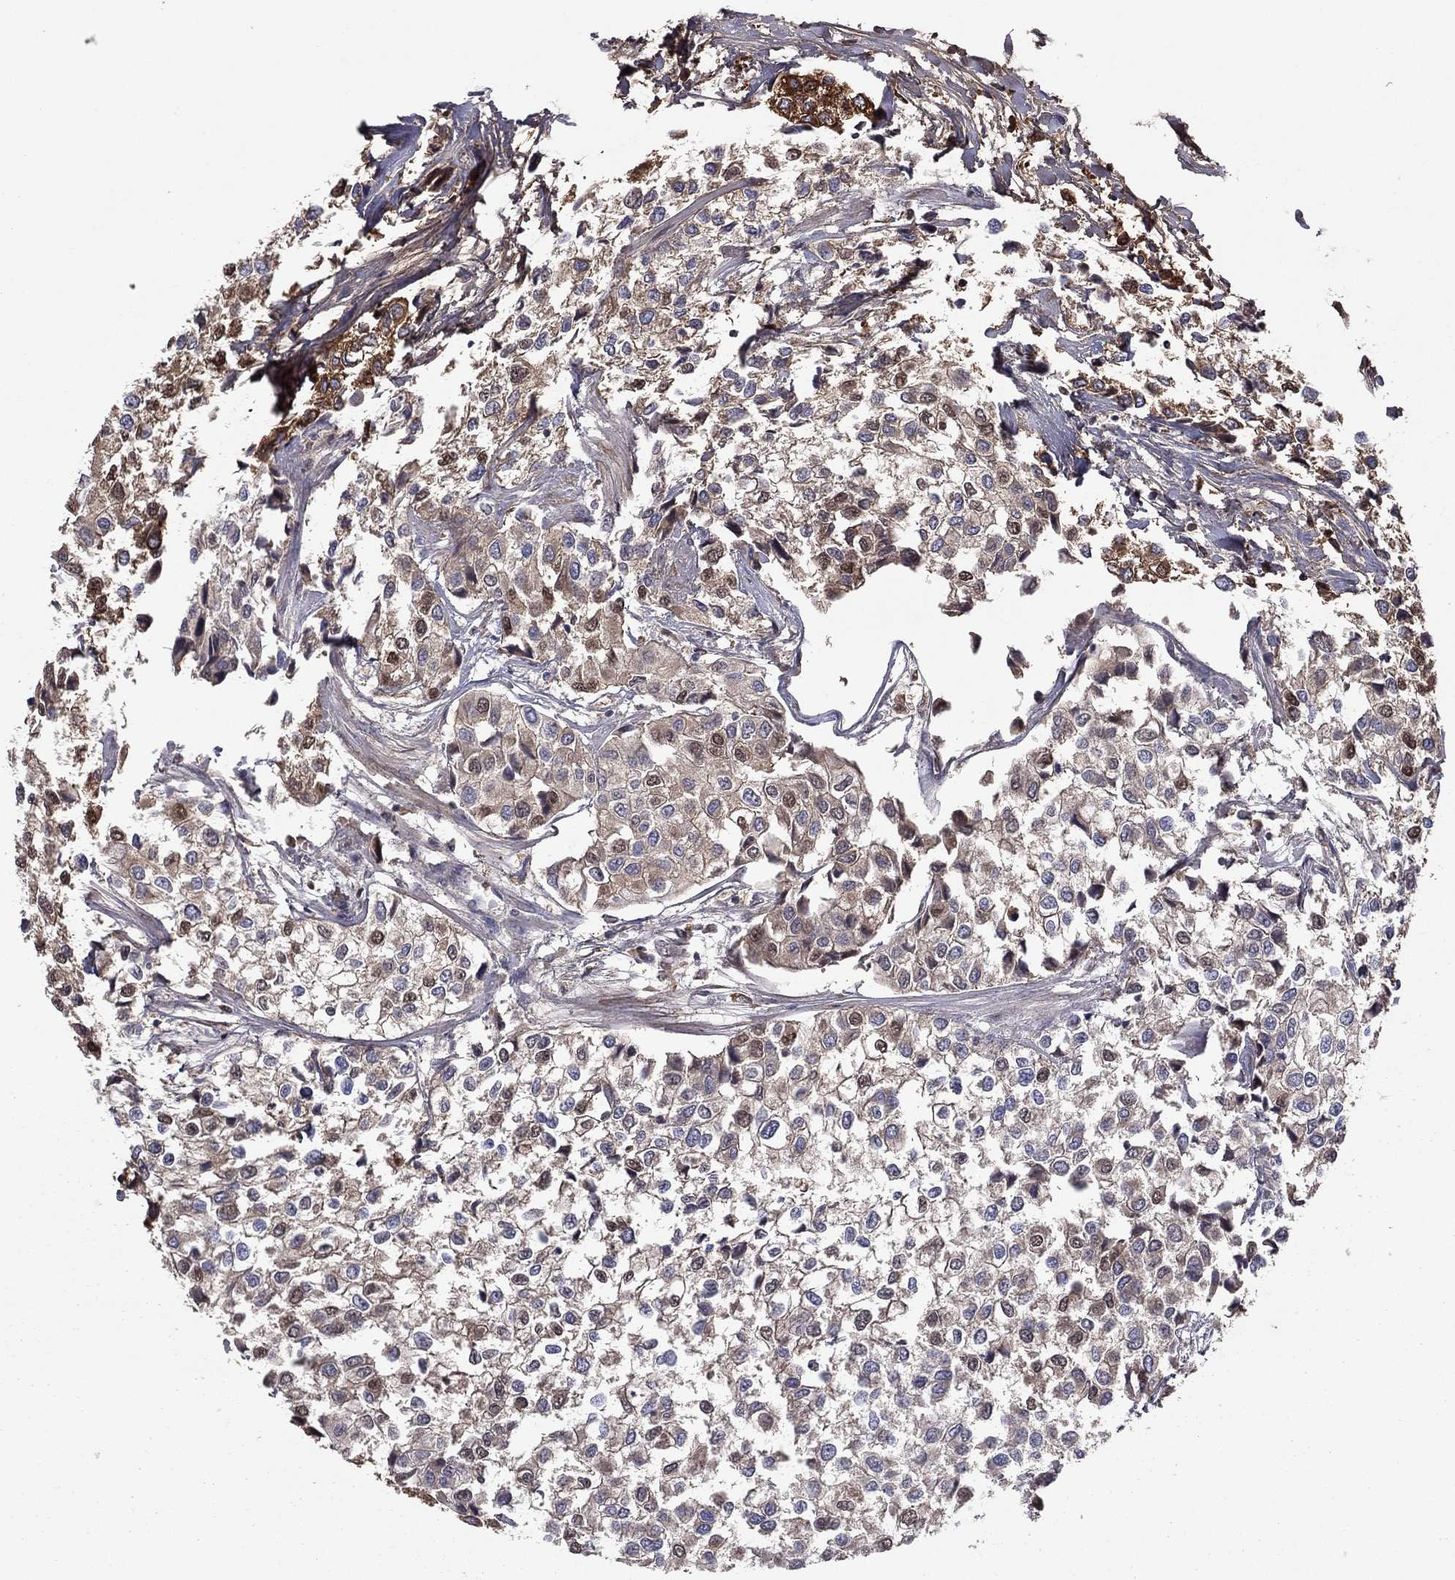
{"staining": {"intensity": "weak", "quantity": "25%-75%", "location": "cytoplasmic/membranous"}, "tissue": "urothelial cancer", "cell_type": "Tumor cells", "image_type": "cancer", "snomed": [{"axis": "morphology", "description": "Urothelial carcinoma, High grade"}, {"axis": "topography", "description": "Urinary bladder"}], "caption": "A photomicrograph of human urothelial carcinoma (high-grade) stained for a protein exhibits weak cytoplasmic/membranous brown staining in tumor cells.", "gene": "HPX", "patient": {"sex": "male", "age": 73}}